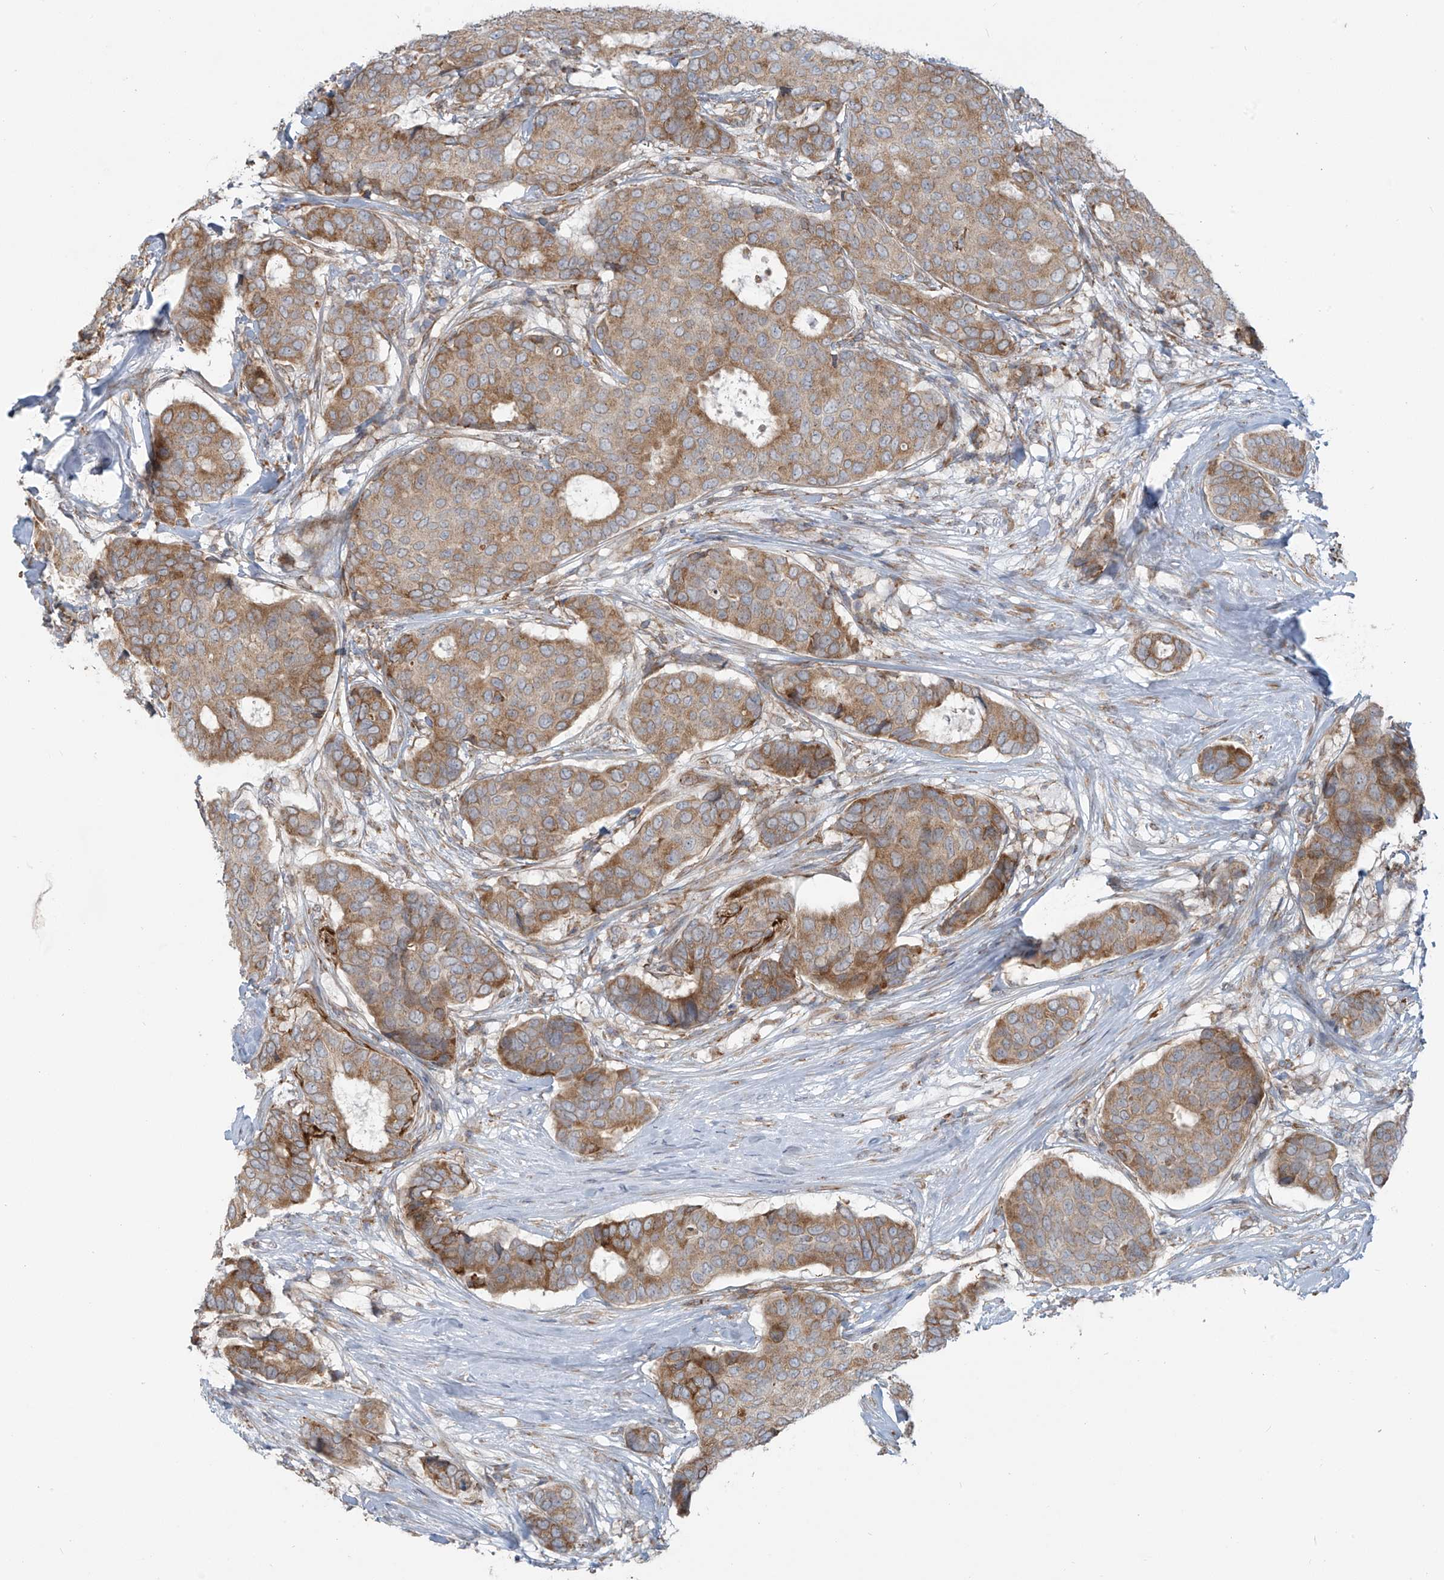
{"staining": {"intensity": "moderate", "quantity": ">75%", "location": "cytoplasmic/membranous"}, "tissue": "breast cancer", "cell_type": "Tumor cells", "image_type": "cancer", "snomed": [{"axis": "morphology", "description": "Duct carcinoma"}, {"axis": "topography", "description": "Breast"}], "caption": "Protein expression analysis of human breast cancer reveals moderate cytoplasmic/membranous staining in approximately >75% of tumor cells.", "gene": "KATNIP", "patient": {"sex": "female", "age": 75}}